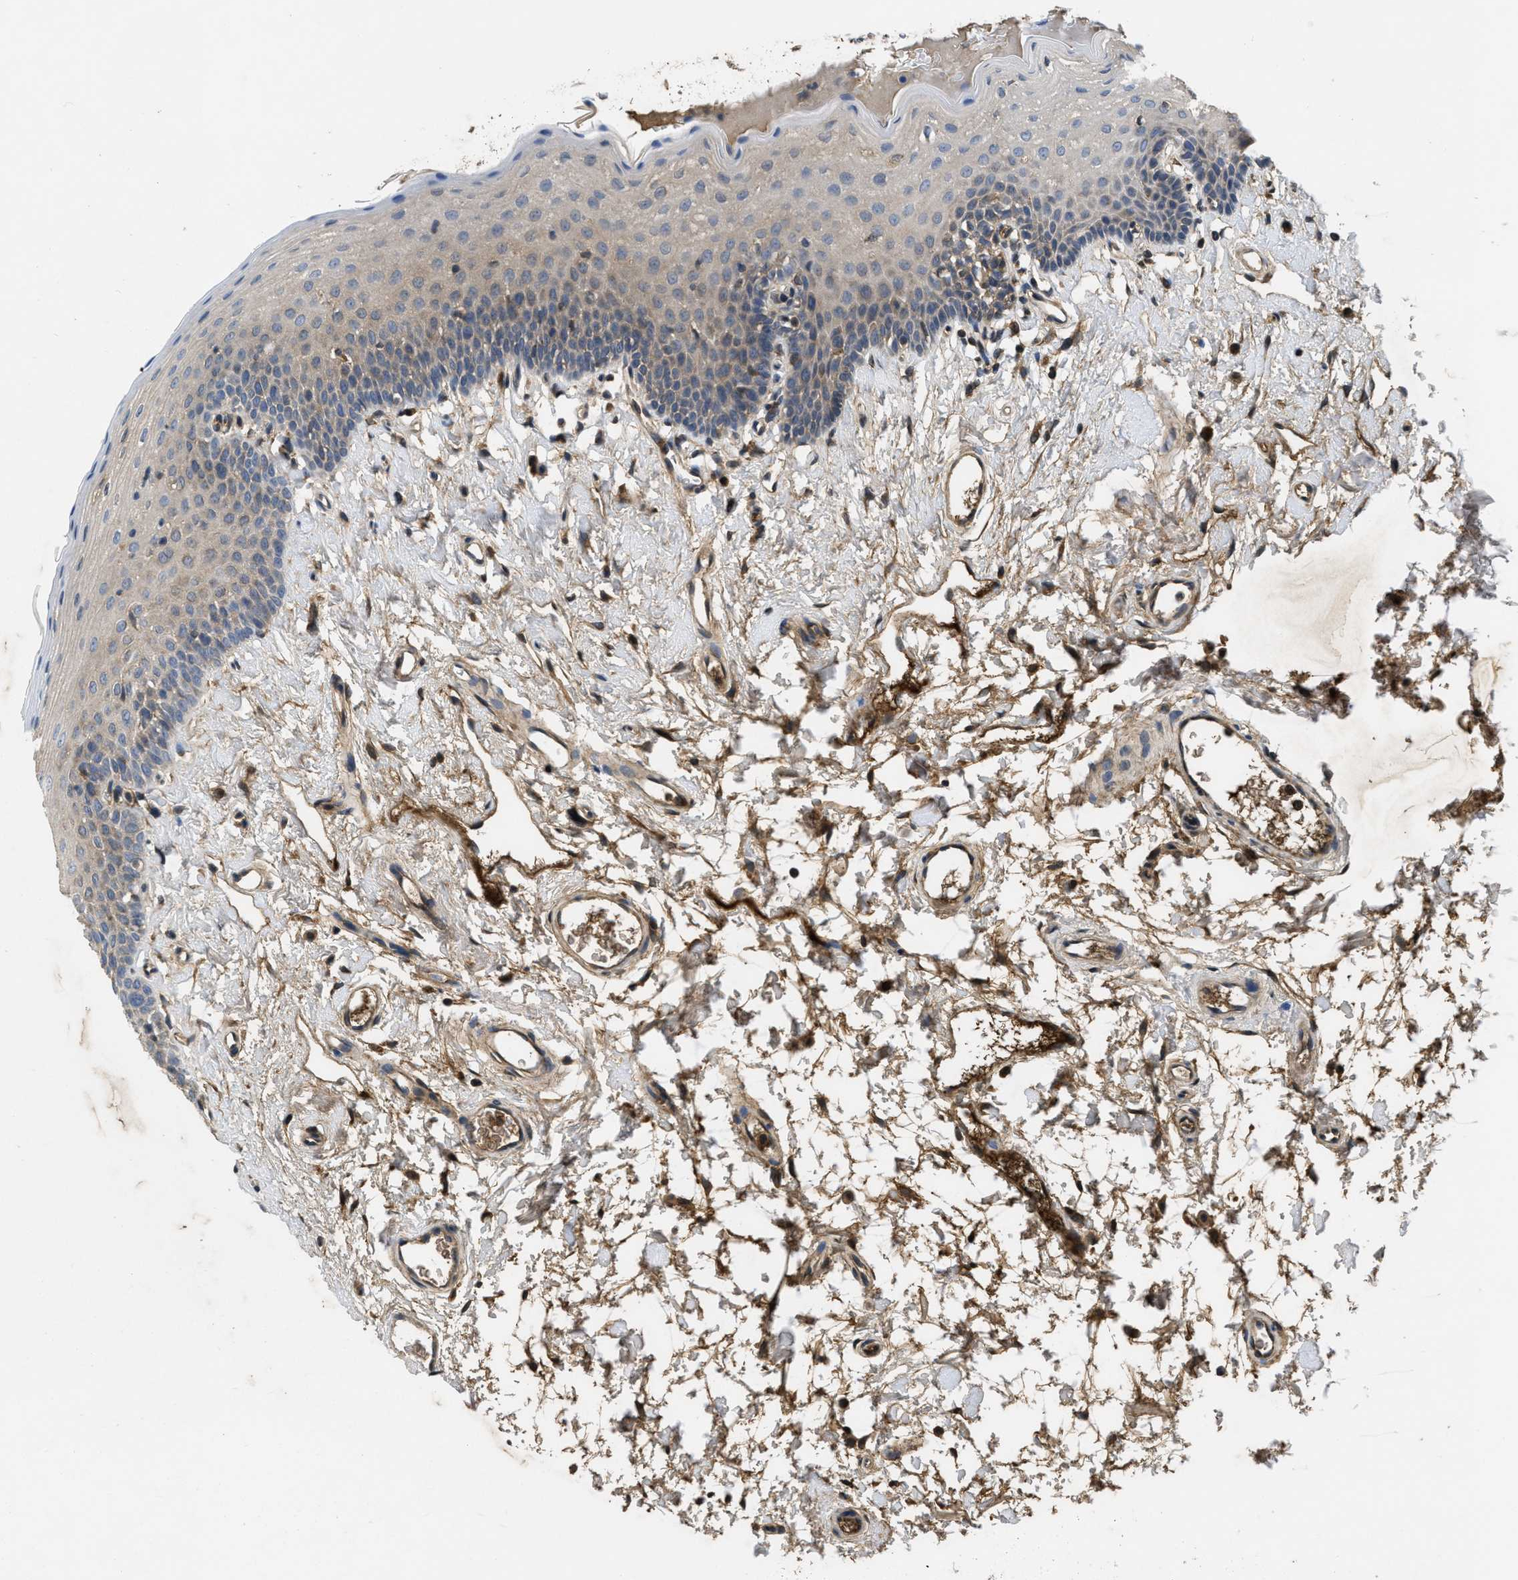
{"staining": {"intensity": "weak", "quantity": "<25%", "location": "cytoplasmic/membranous"}, "tissue": "oral mucosa", "cell_type": "Squamous epithelial cells", "image_type": "normal", "snomed": [{"axis": "morphology", "description": "Normal tissue, NOS"}, {"axis": "topography", "description": "Oral tissue"}], "caption": "DAB (3,3'-diaminobenzidine) immunohistochemical staining of unremarkable oral mucosa exhibits no significant positivity in squamous epithelial cells. (DAB (3,3'-diaminobenzidine) immunohistochemistry (IHC), high magnification).", "gene": "GALK1", "patient": {"sex": "male", "age": 66}}